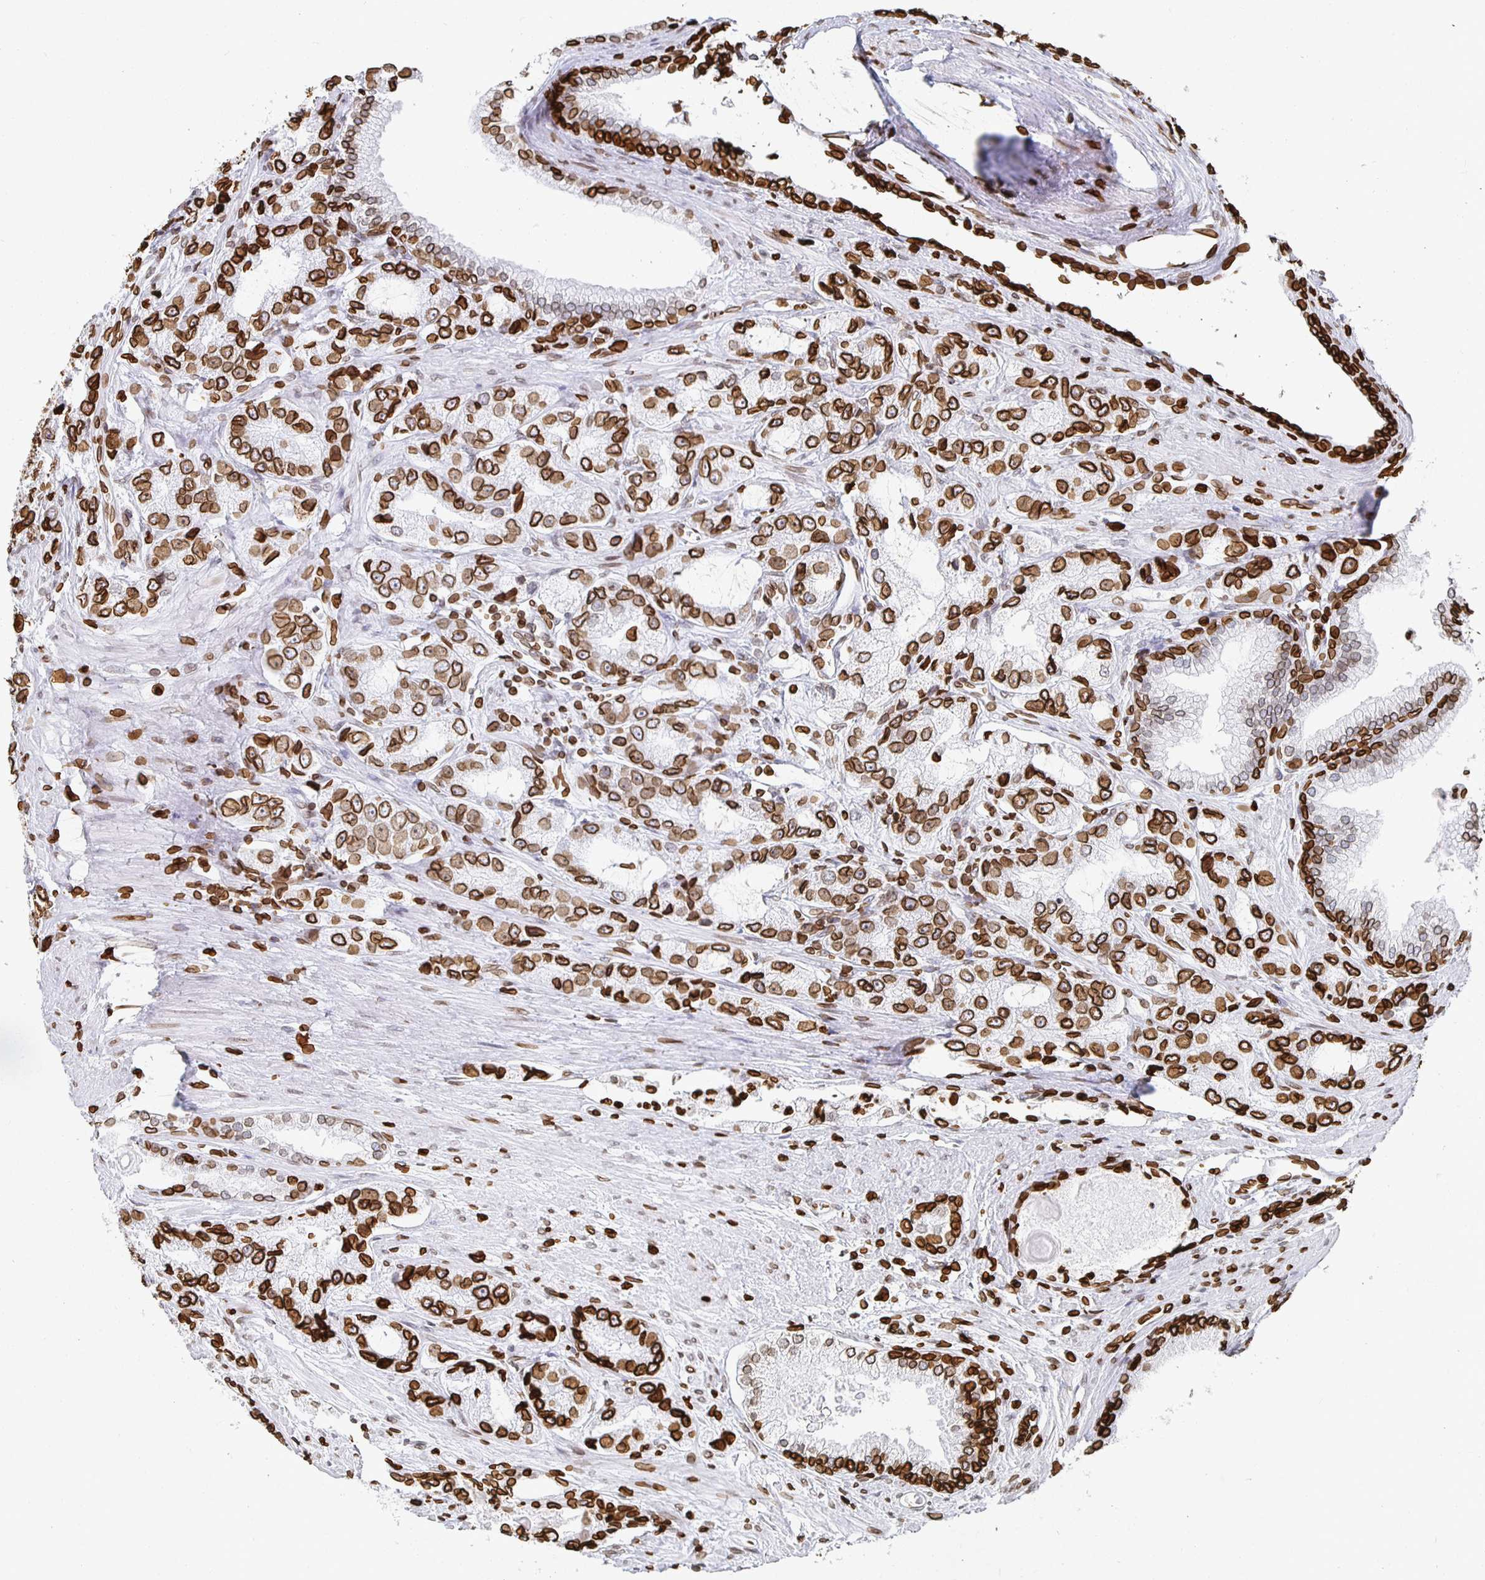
{"staining": {"intensity": "strong", "quantity": ">75%", "location": "cytoplasmic/membranous,nuclear"}, "tissue": "prostate cancer", "cell_type": "Tumor cells", "image_type": "cancer", "snomed": [{"axis": "morphology", "description": "Adenocarcinoma, Low grade"}, {"axis": "topography", "description": "Prostate"}], "caption": "Immunohistochemical staining of human adenocarcinoma (low-grade) (prostate) exhibits strong cytoplasmic/membranous and nuclear protein staining in about >75% of tumor cells.", "gene": "LMNB1", "patient": {"sex": "male", "age": 69}}